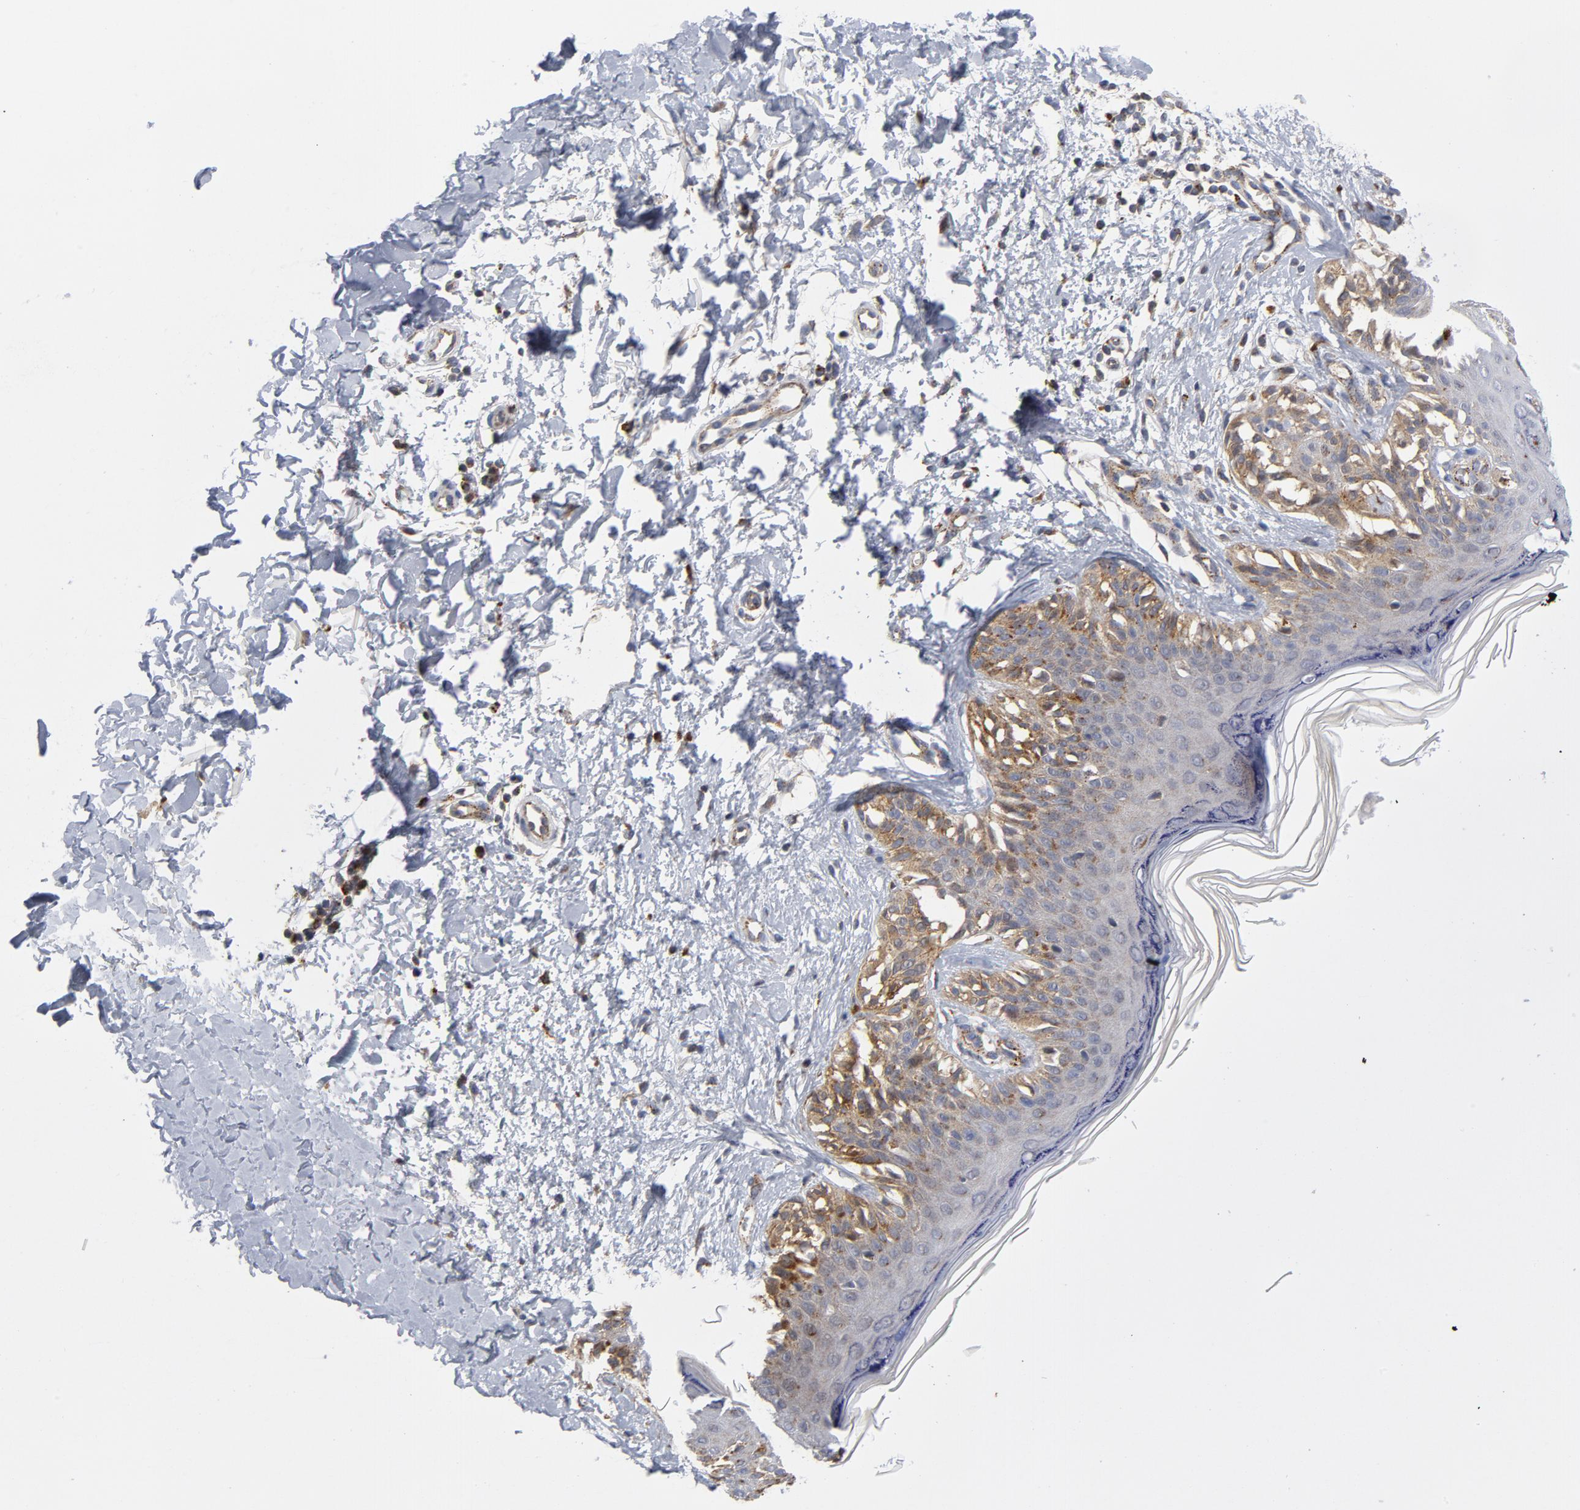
{"staining": {"intensity": "moderate", "quantity": ">75%", "location": "cytoplasmic/membranous"}, "tissue": "melanoma", "cell_type": "Tumor cells", "image_type": "cancer", "snomed": [{"axis": "morphology", "description": "Normal tissue, NOS"}, {"axis": "morphology", "description": "Malignant melanoma, NOS"}, {"axis": "topography", "description": "Skin"}], "caption": "Immunohistochemistry photomicrograph of neoplastic tissue: malignant melanoma stained using immunohistochemistry demonstrates medium levels of moderate protein expression localized specifically in the cytoplasmic/membranous of tumor cells, appearing as a cytoplasmic/membranous brown color.", "gene": "AKT2", "patient": {"sex": "male", "age": 83}}